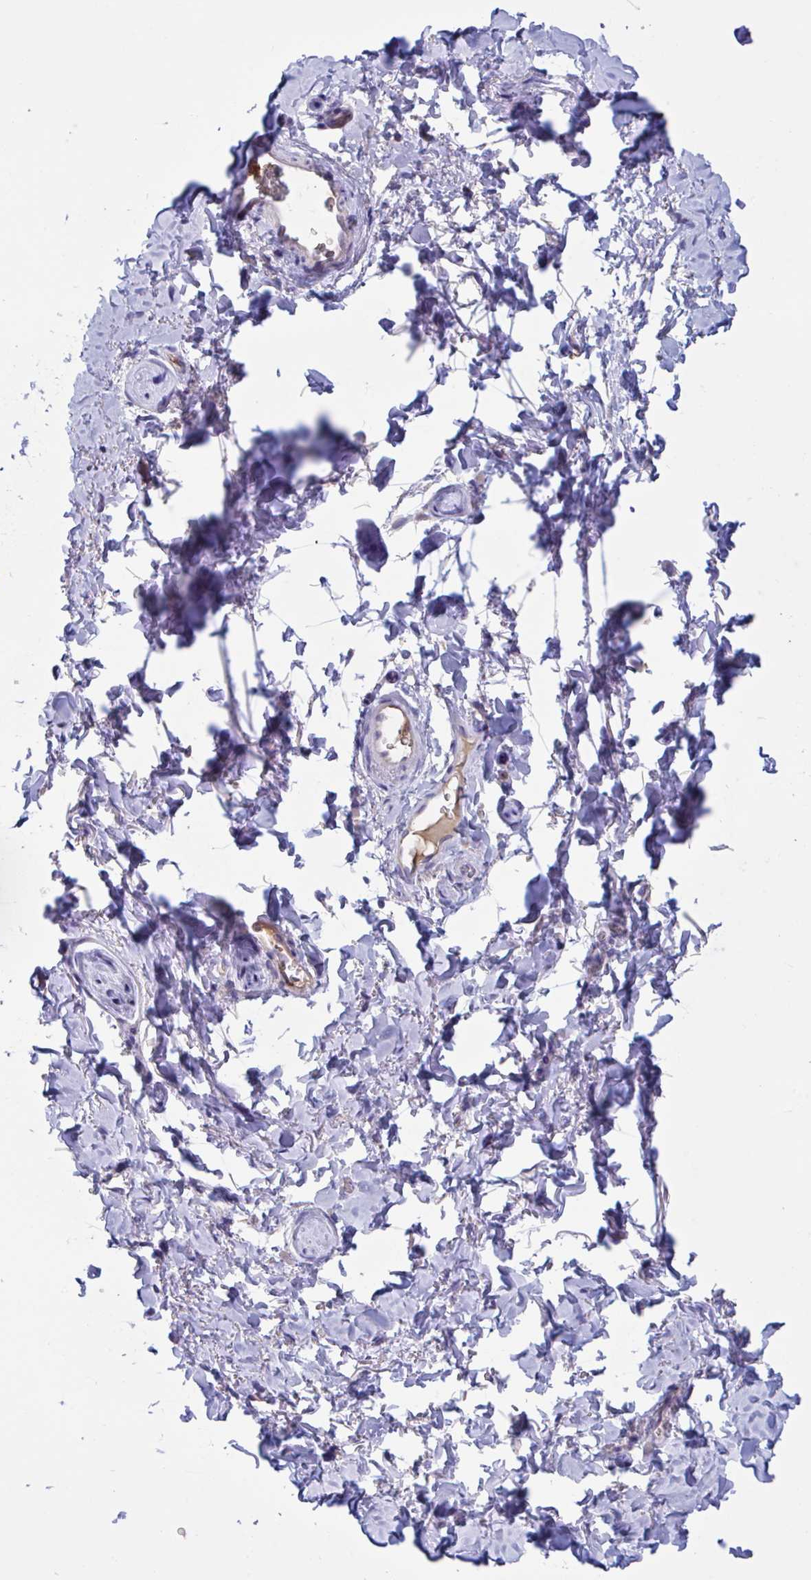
{"staining": {"intensity": "negative", "quantity": "none", "location": "none"}, "tissue": "adipose tissue", "cell_type": "Adipocytes", "image_type": "normal", "snomed": [{"axis": "morphology", "description": "Normal tissue, NOS"}, {"axis": "topography", "description": "Vulva"}, {"axis": "topography", "description": "Peripheral nerve tissue"}], "caption": "Immunohistochemistry (IHC) of normal adipose tissue displays no expression in adipocytes.", "gene": "MS4A14", "patient": {"sex": "female", "age": 66}}